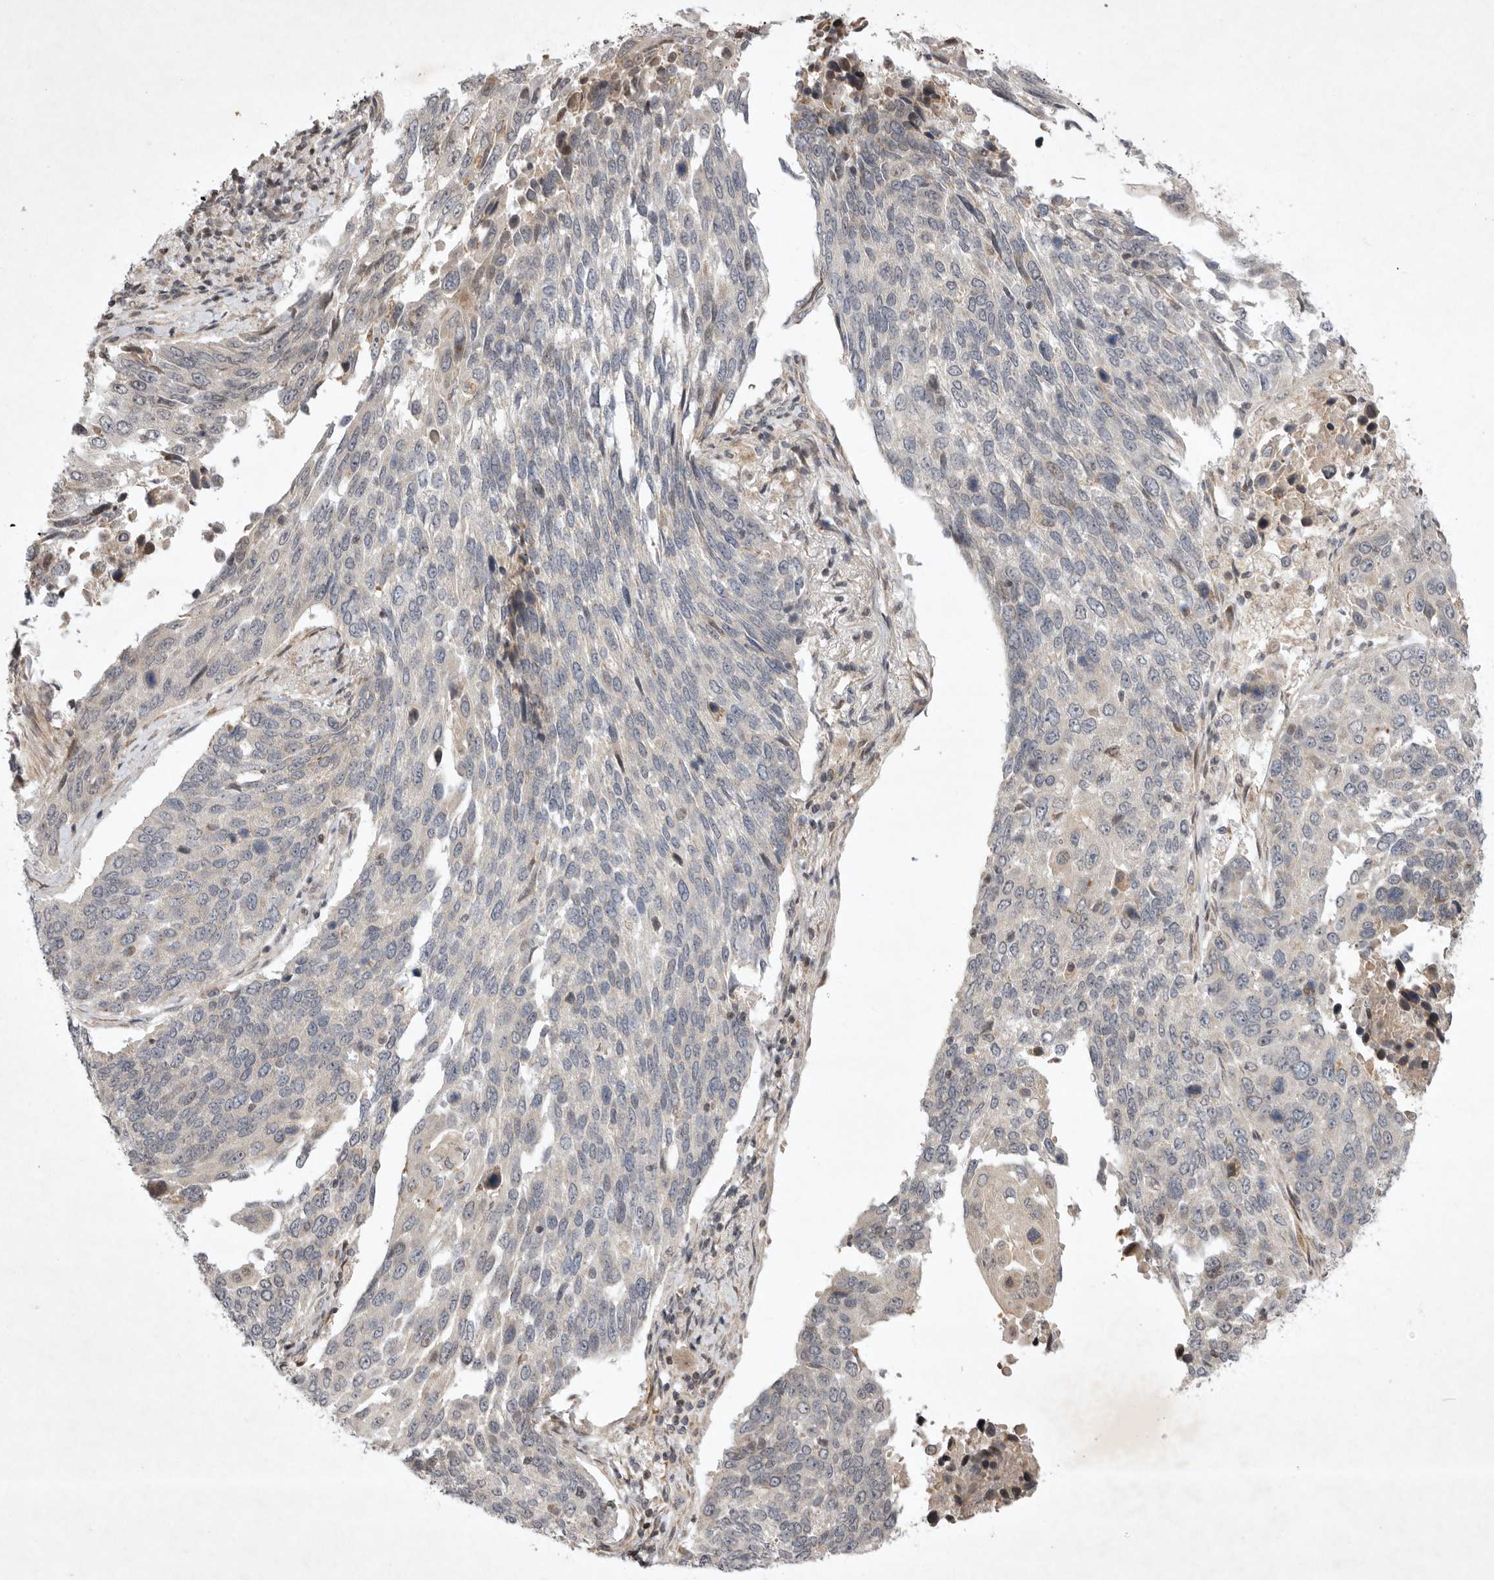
{"staining": {"intensity": "weak", "quantity": "<25%", "location": "nuclear"}, "tissue": "lung cancer", "cell_type": "Tumor cells", "image_type": "cancer", "snomed": [{"axis": "morphology", "description": "Squamous cell carcinoma, NOS"}, {"axis": "topography", "description": "Lung"}], "caption": "Immunohistochemical staining of human lung cancer (squamous cell carcinoma) displays no significant positivity in tumor cells.", "gene": "EIF2AK1", "patient": {"sex": "male", "age": 66}}